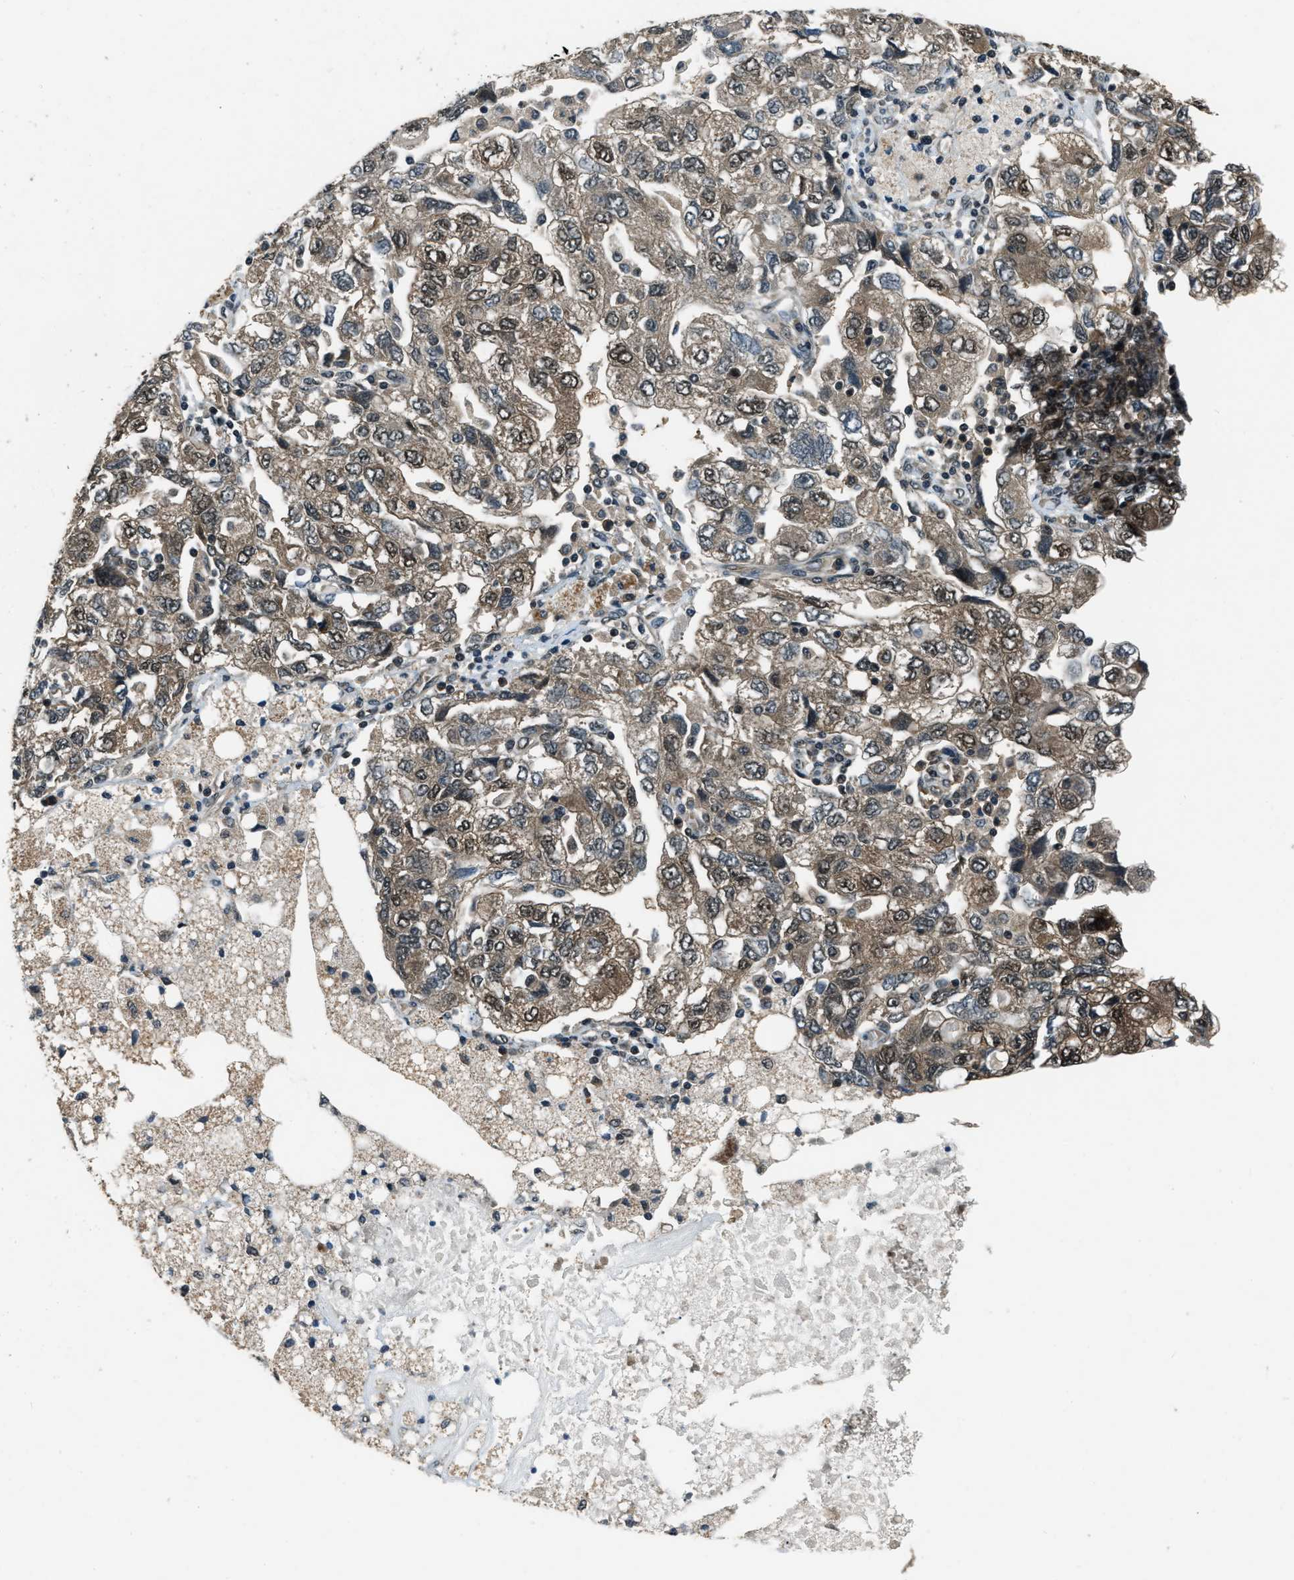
{"staining": {"intensity": "moderate", "quantity": ">75%", "location": "cytoplasmic/membranous"}, "tissue": "ovarian cancer", "cell_type": "Tumor cells", "image_type": "cancer", "snomed": [{"axis": "morphology", "description": "Carcinoma, NOS"}, {"axis": "morphology", "description": "Cystadenocarcinoma, serous, NOS"}, {"axis": "topography", "description": "Ovary"}], "caption": "Immunohistochemical staining of ovarian carcinoma reveals moderate cytoplasmic/membranous protein staining in about >75% of tumor cells. Nuclei are stained in blue.", "gene": "NUDCD3", "patient": {"sex": "female", "age": 69}}